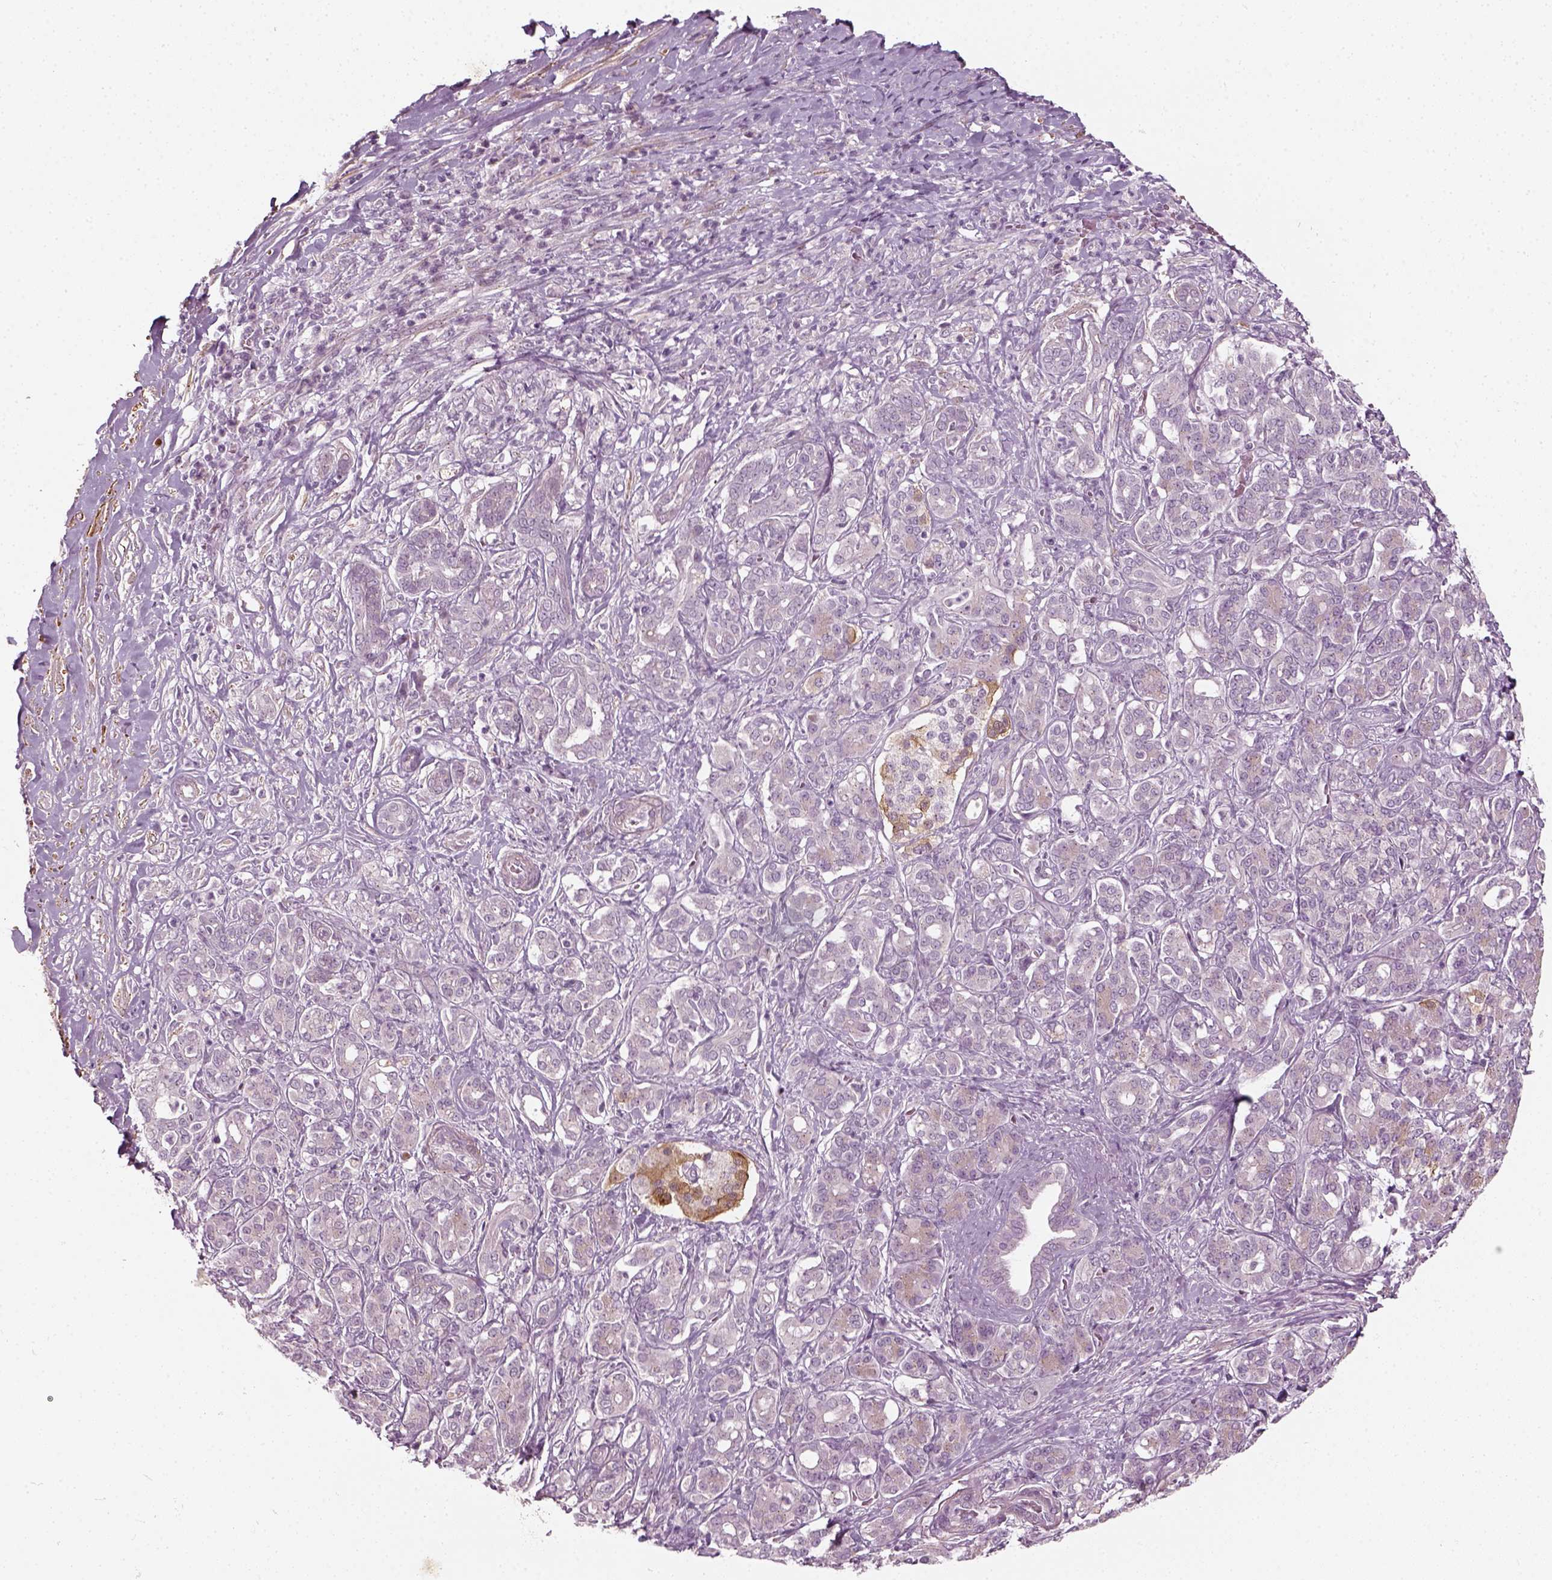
{"staining": {"intensity": "negative", "quantity": "none", "location": "none"}, "tissue": "pancreatic cancer", "cell_type": "Tumor cells", "image_type": "cancer", "snomed": [{"axis": "morphology", "description": "Normal tissue, NOS"}, {"axis": "morphology", "description": "Inflammation, NOS"}, {"axis": "morphology", "description": "Adenocarcinoma, NOS"}, {"axis": "topography", "description": "Pancreas"}], "caption": "DAB (3,3'-diaminobenzidine) immunohistochemical staining of human pancreatic cancer reveals no significant staining in tumor cells.", "gene": "MLIP", "patient": {"sex": "male", "age": 57}}